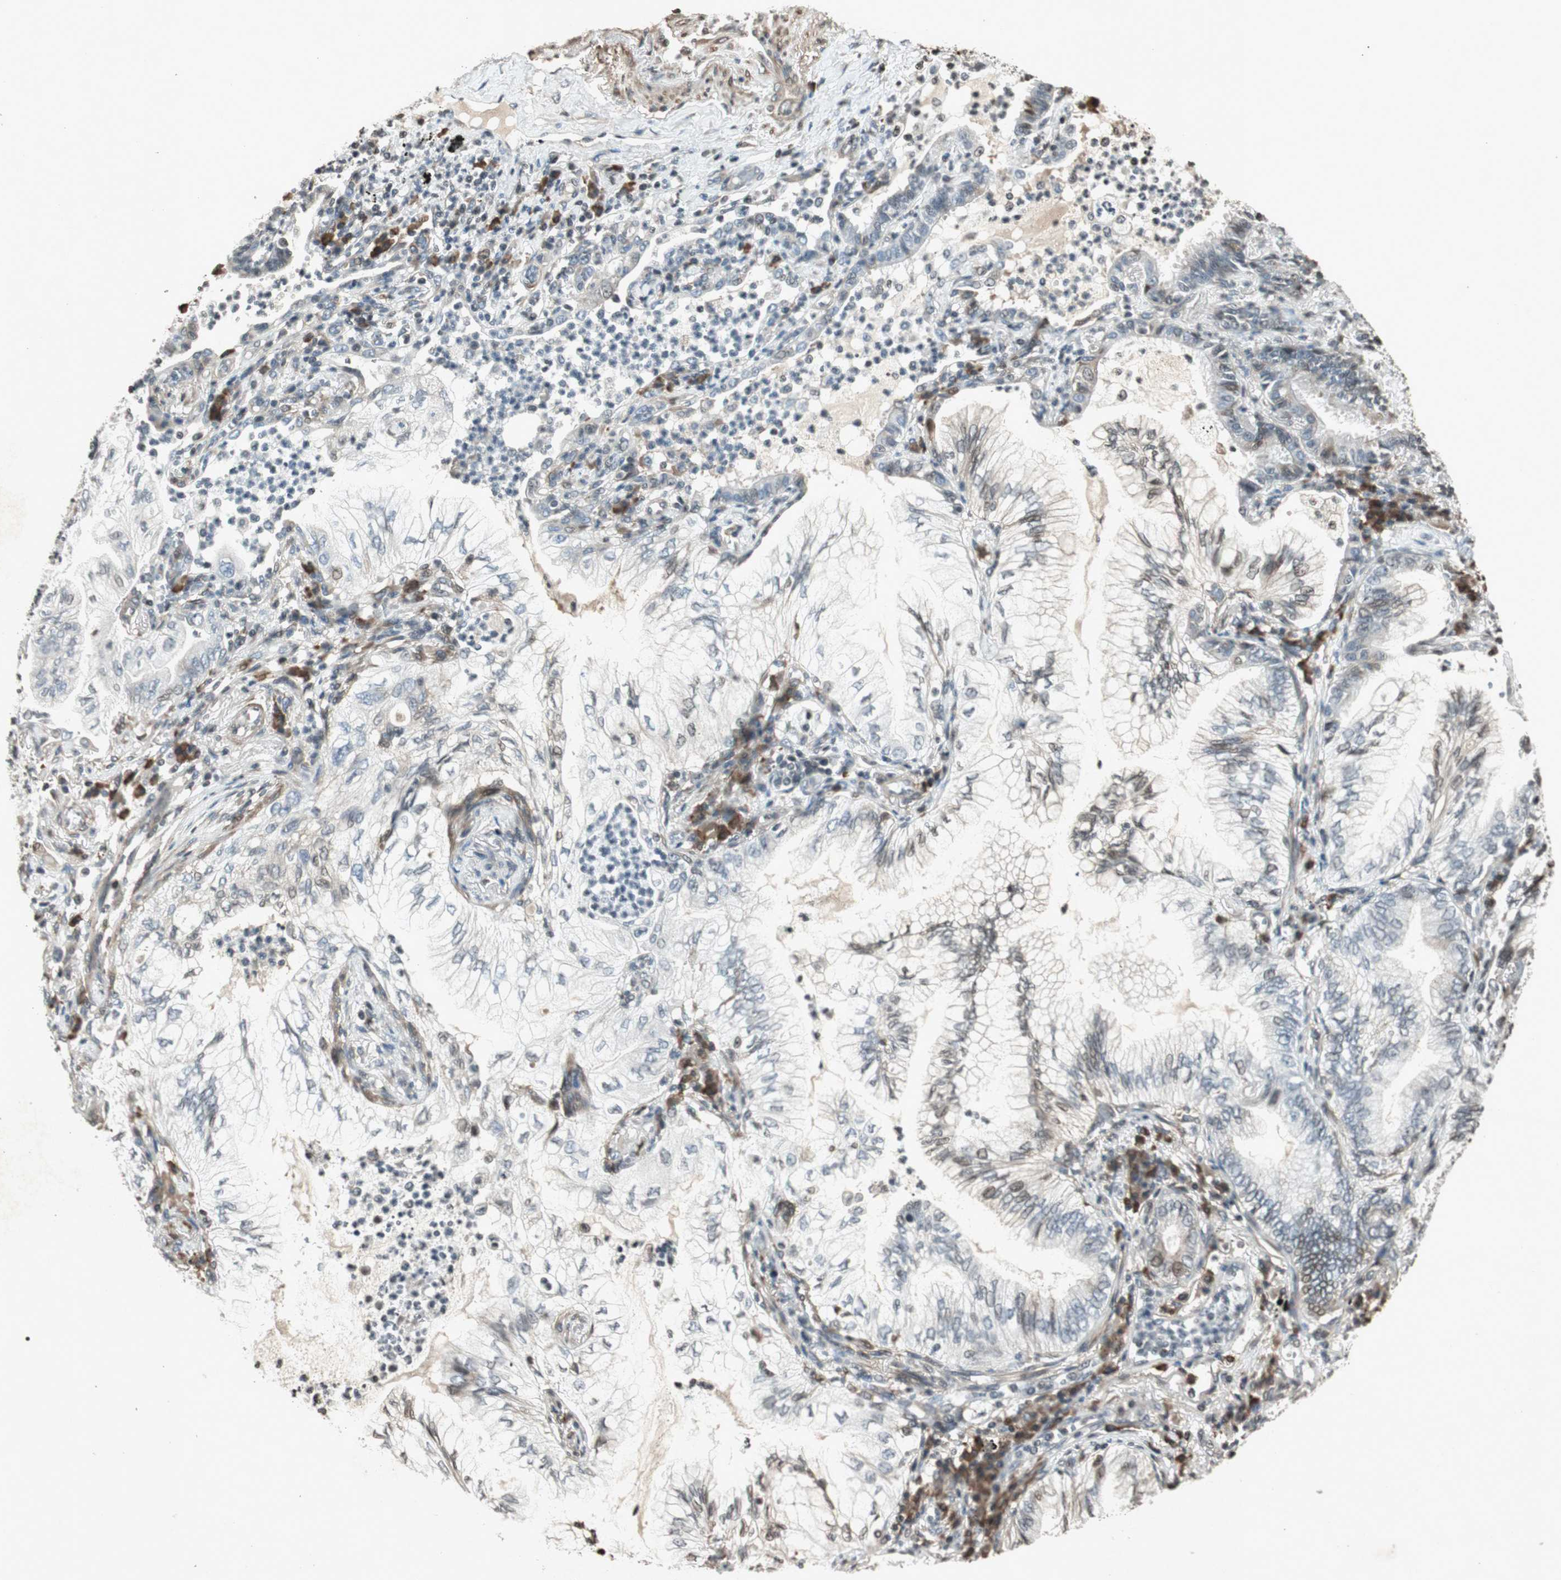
{"staining": {"intensity": "weak", "quantity": "<25%", "location": "nuclear"}, "tissue": "lung cancer", "cell_type": "Tumor cells", "image_type": "cancer", "snomed": [{"axis": "morphology", "description": "Normal tissue, NOS"}, {"axis": "morphology", "description": "Adenocarcinoma, NOS"}, {"axis": "topography", "description": "Bronchus"}, {"axis": "topography", "description": "Lung"}], "caption": "The photomicrograph shows no significant staining in tumor cells of lung cancer (adenocarcinoma).", "gene": "PRKG1", "patient": {"sex": "female", "age": 70}}